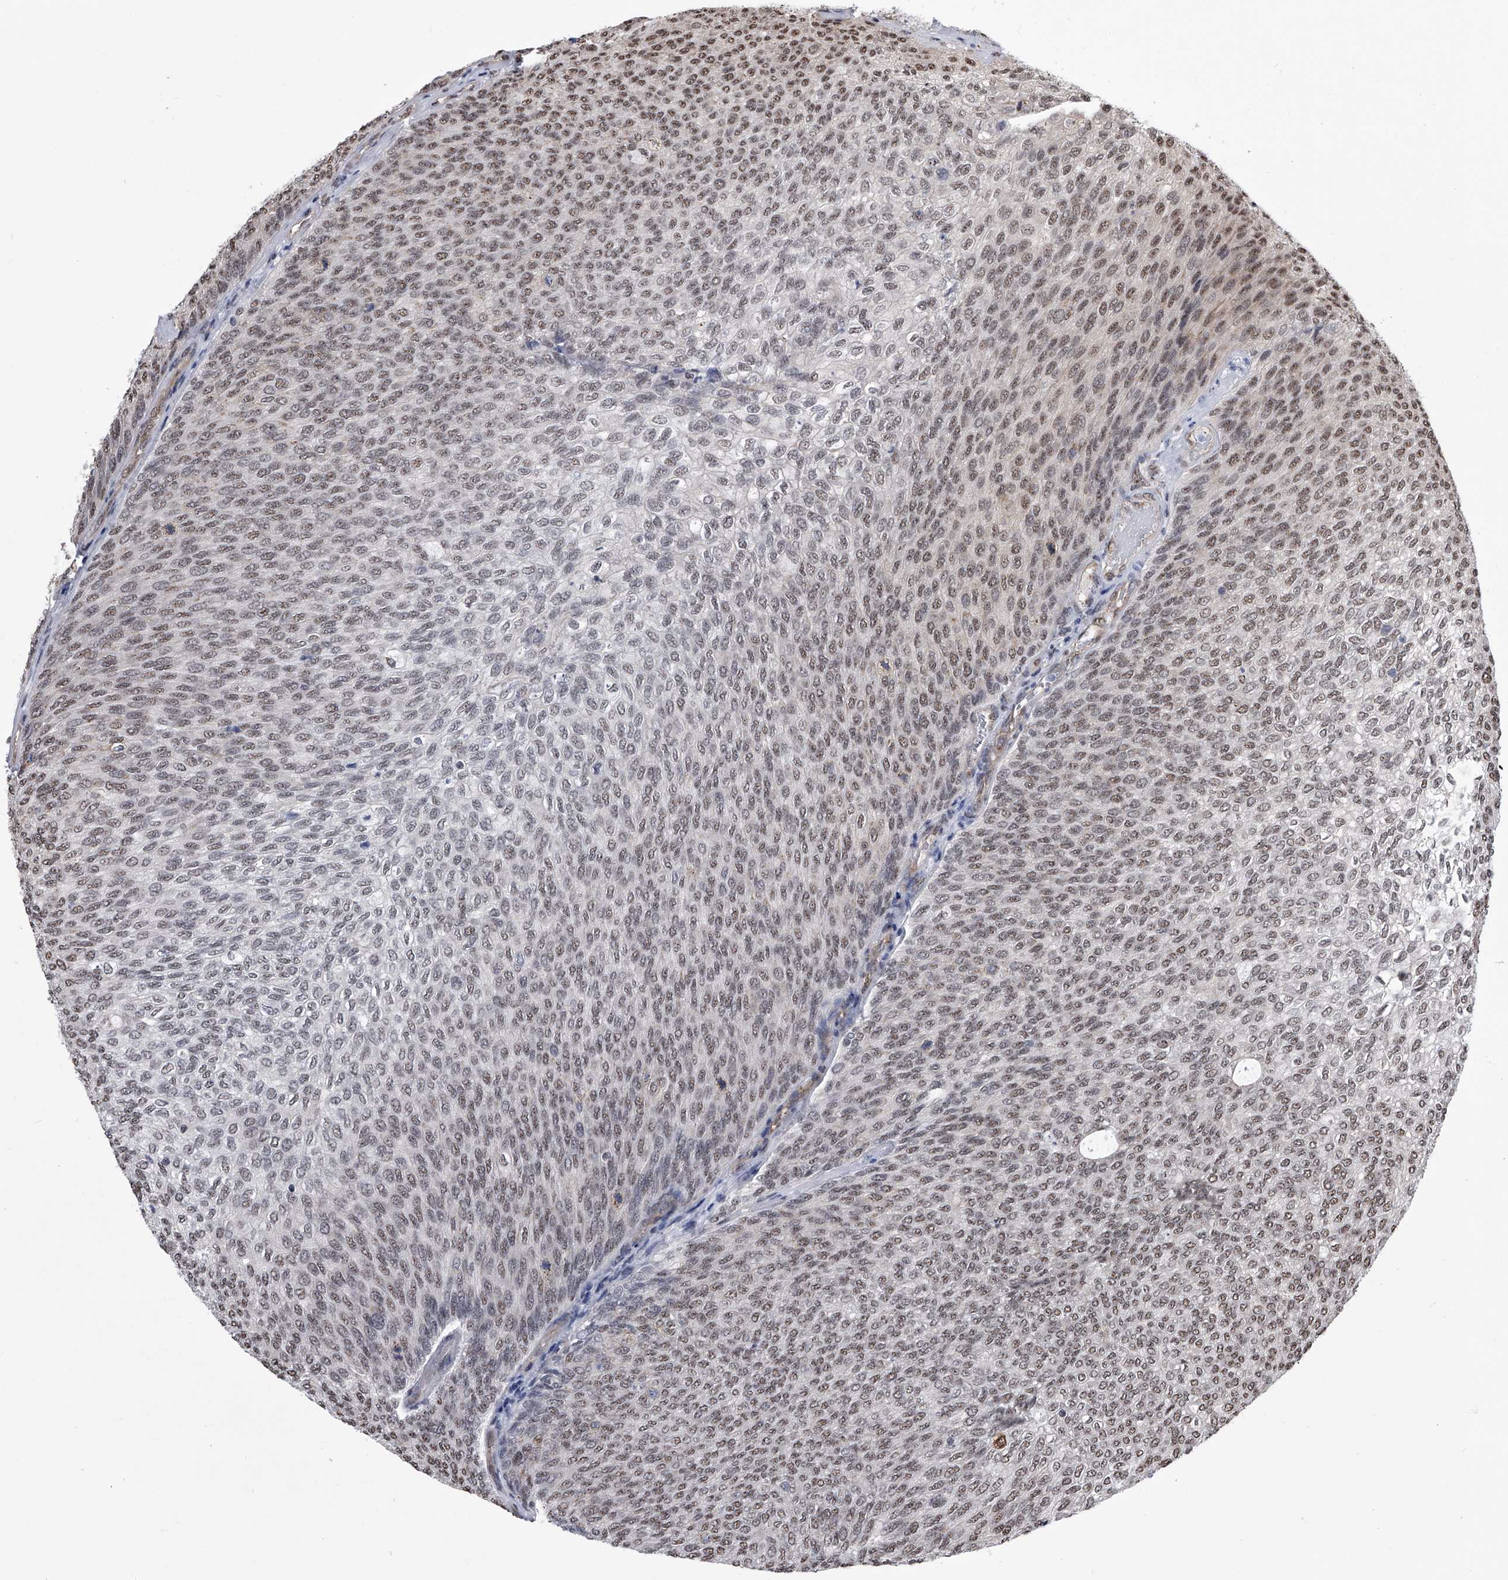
{"staining": {"intensity": "weak", "quantity": ">75%", "location": "nuclear"}, "tissue": "urothelial cancer", "cell_type": "Tumor cells", "image_type": "cancer", "snomed": [{"axis": "morphology", "description": "Urothelial carcinoma, Low grade"}, {"axis": "topography", "description": "Urinary bladder"}], "caption": "Weak nuclear expression for a protein is identified in about >75% of tumor cells of urothelial cancer using IHC.", "gene": "ZNF76", "patient": {"sex": "female", "age": 79}}